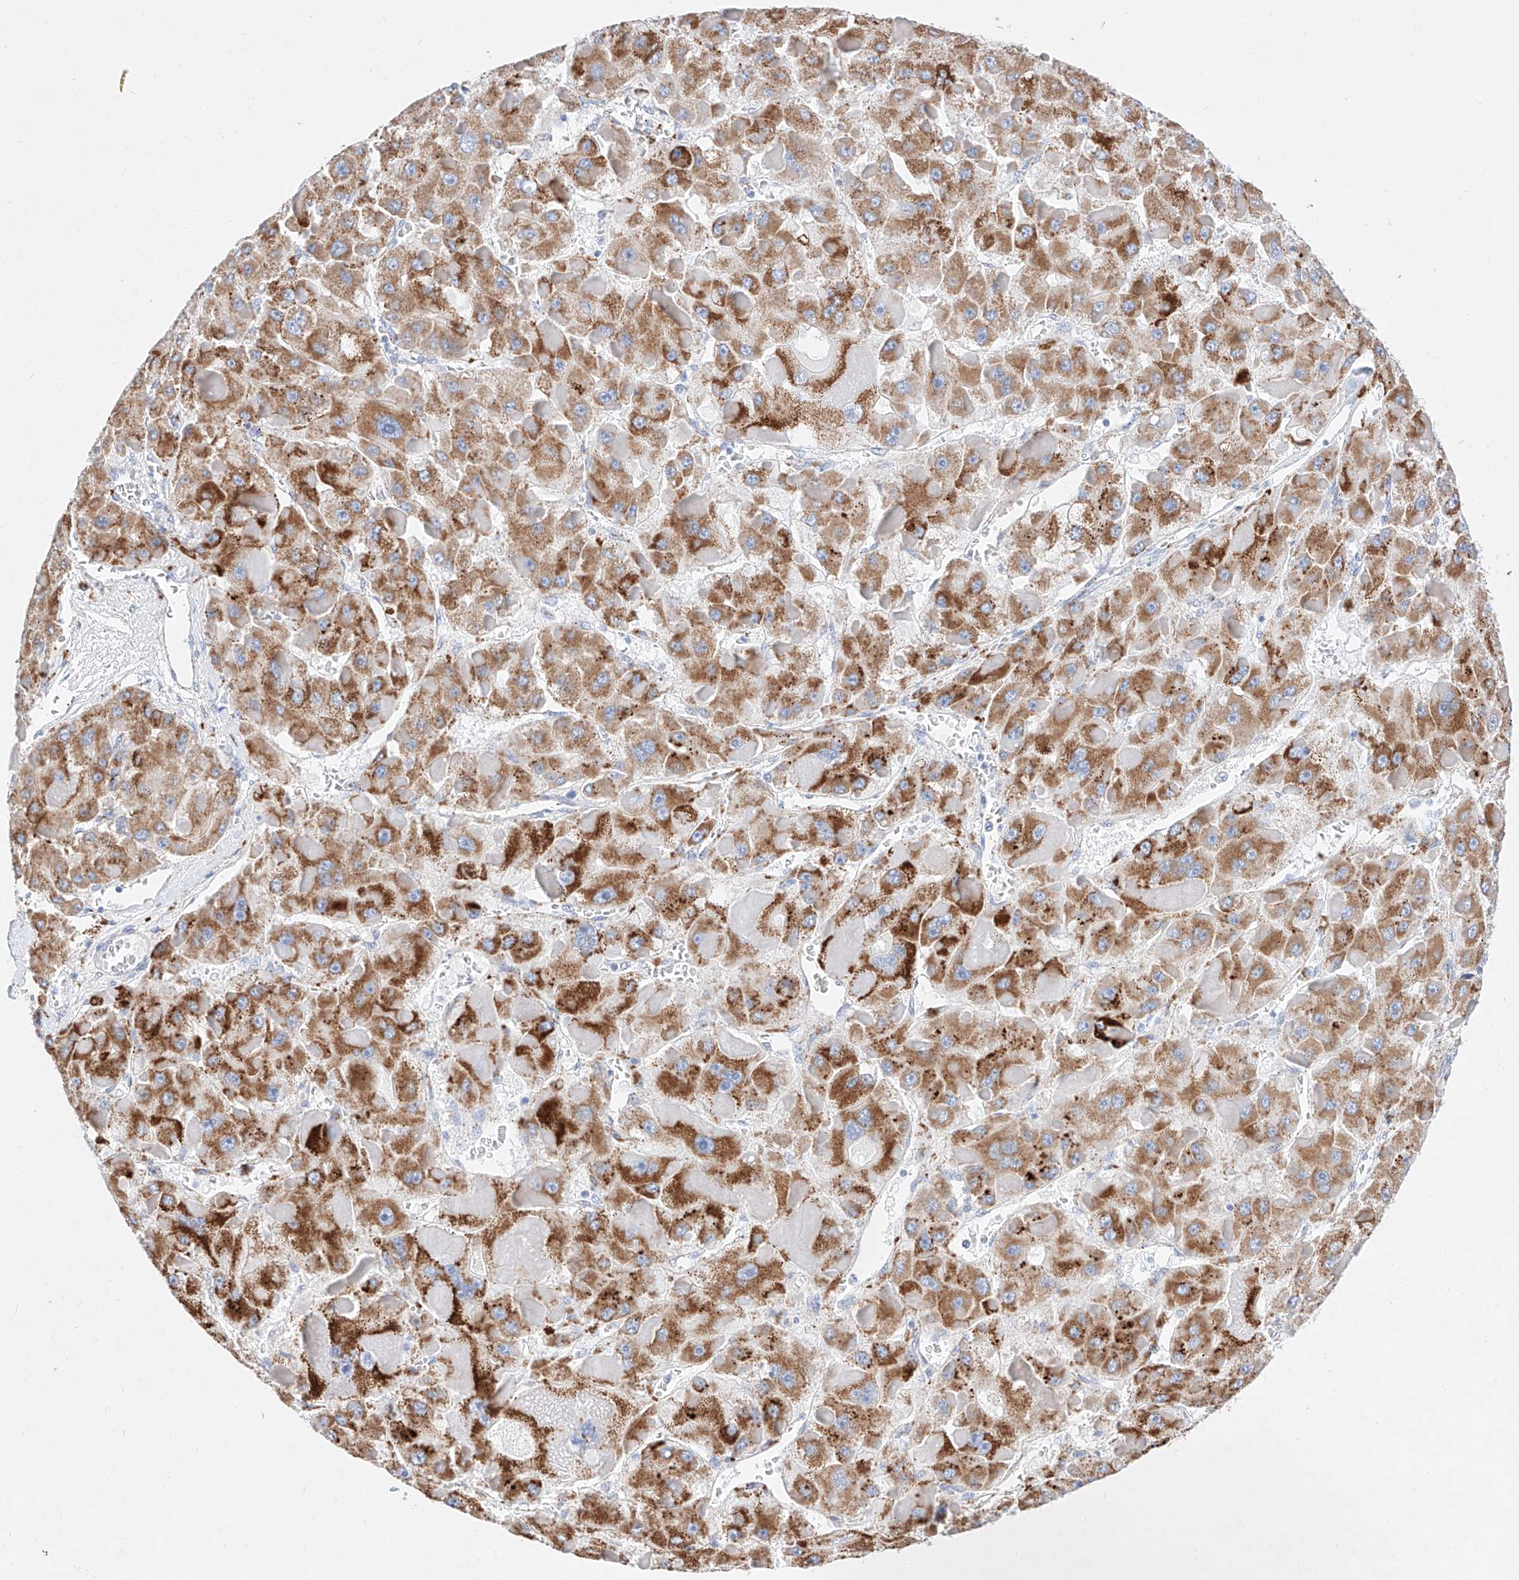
{"staining": {"intensity": "strong", "quantity": ">75%", "location": "cytoplasmic/membranous"}, "tissue": "liver cancer", "cell_type": "Tumor cells", "image_type": "cancer", "snomed": [{"axis": "morphology", "description": "Carcinoma, Hepatocellular, NOS"}, {"axis": "topography", "description": "Liver"}], "caption": "Tumor cells reveal high levels of strong cytoplasmic/membranous staining in about >75% of cells in human liver cancer.", "gene": "C6orf62", "patient": {"sex": "female", "age": 73}}